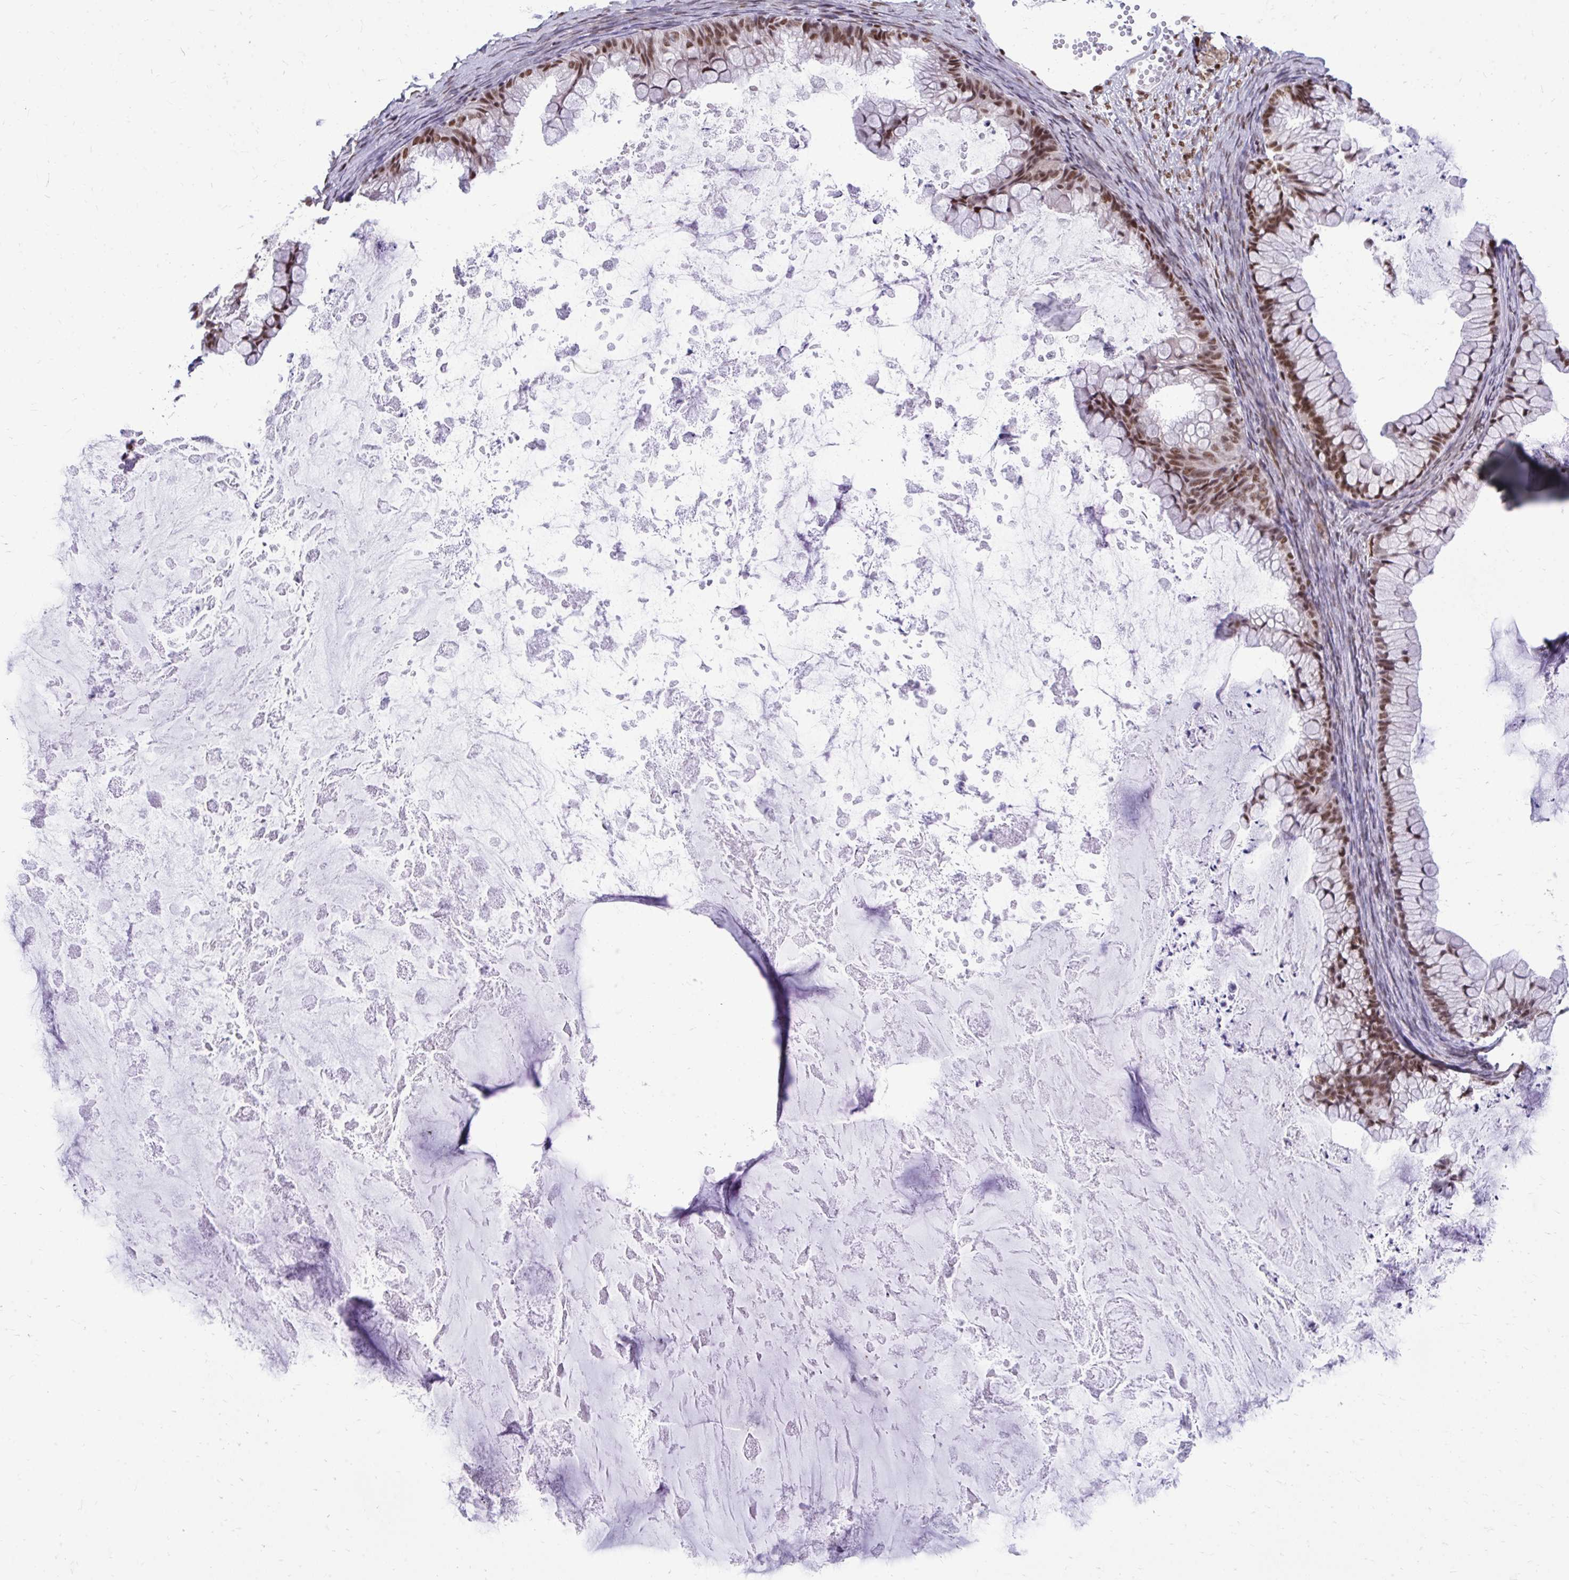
{"staining": {"intensity": "moderate", "quantity": ">75%", "location": "nuclear"}, "tissue": "ovarian cancer", "cell_type": "Tumor cells", "image_type": "cancer", "snomed": [{"axis": "morphology", "description": "Cystadenocarcinoma, mucinous, NOS"}, {"axis": "topography", "description": "Ovary"}], "caption": "Immunohistochemical staining of ovarian mucinous cystadenocarcinoma shows moderate nuclear protein expression in about >75% of tumor cells.", "gene": "CDYL", "patient": {"sex": "female", "age": 35}}